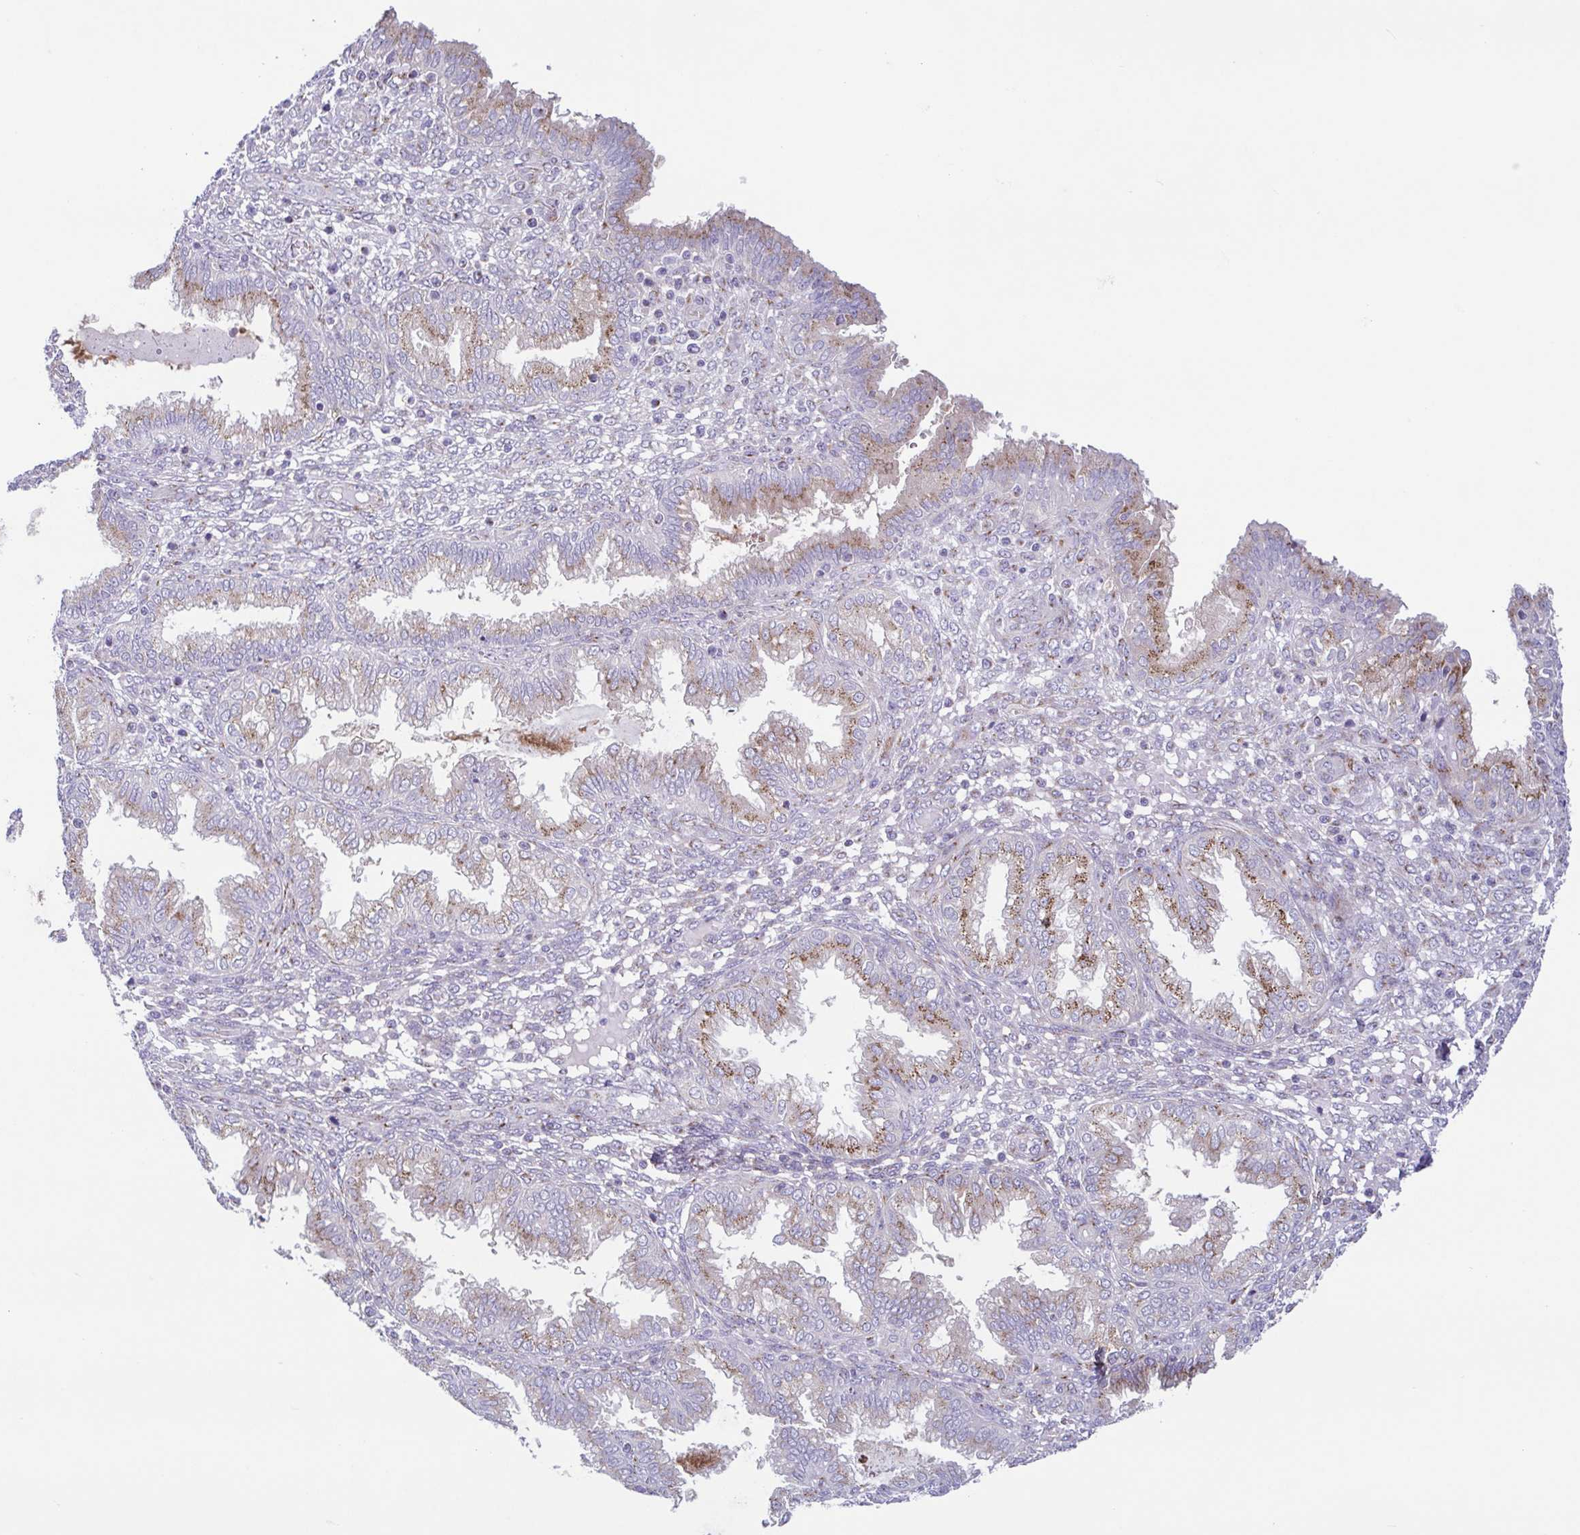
{"staining": {"intensity": "negative", "quantity": "none", "location": "none"}, "tissue": "endometrium", "cell_type": "Cells in endometrial stroma", "image_type": "normal", "snomed": [{"axis": "morphology", "description": "Normal tissue, NOS"}, {"axis": "topography", "description": "Endometrium"}], "caption": "DAB (3,3'-diaminobenzidine) immunohistochemical staining of unremarkable endometrium displays no significant positivity in cells in endometrial stroma.", "gene": "COL17A1", "patient": {"sex": "female", "age": 33}}